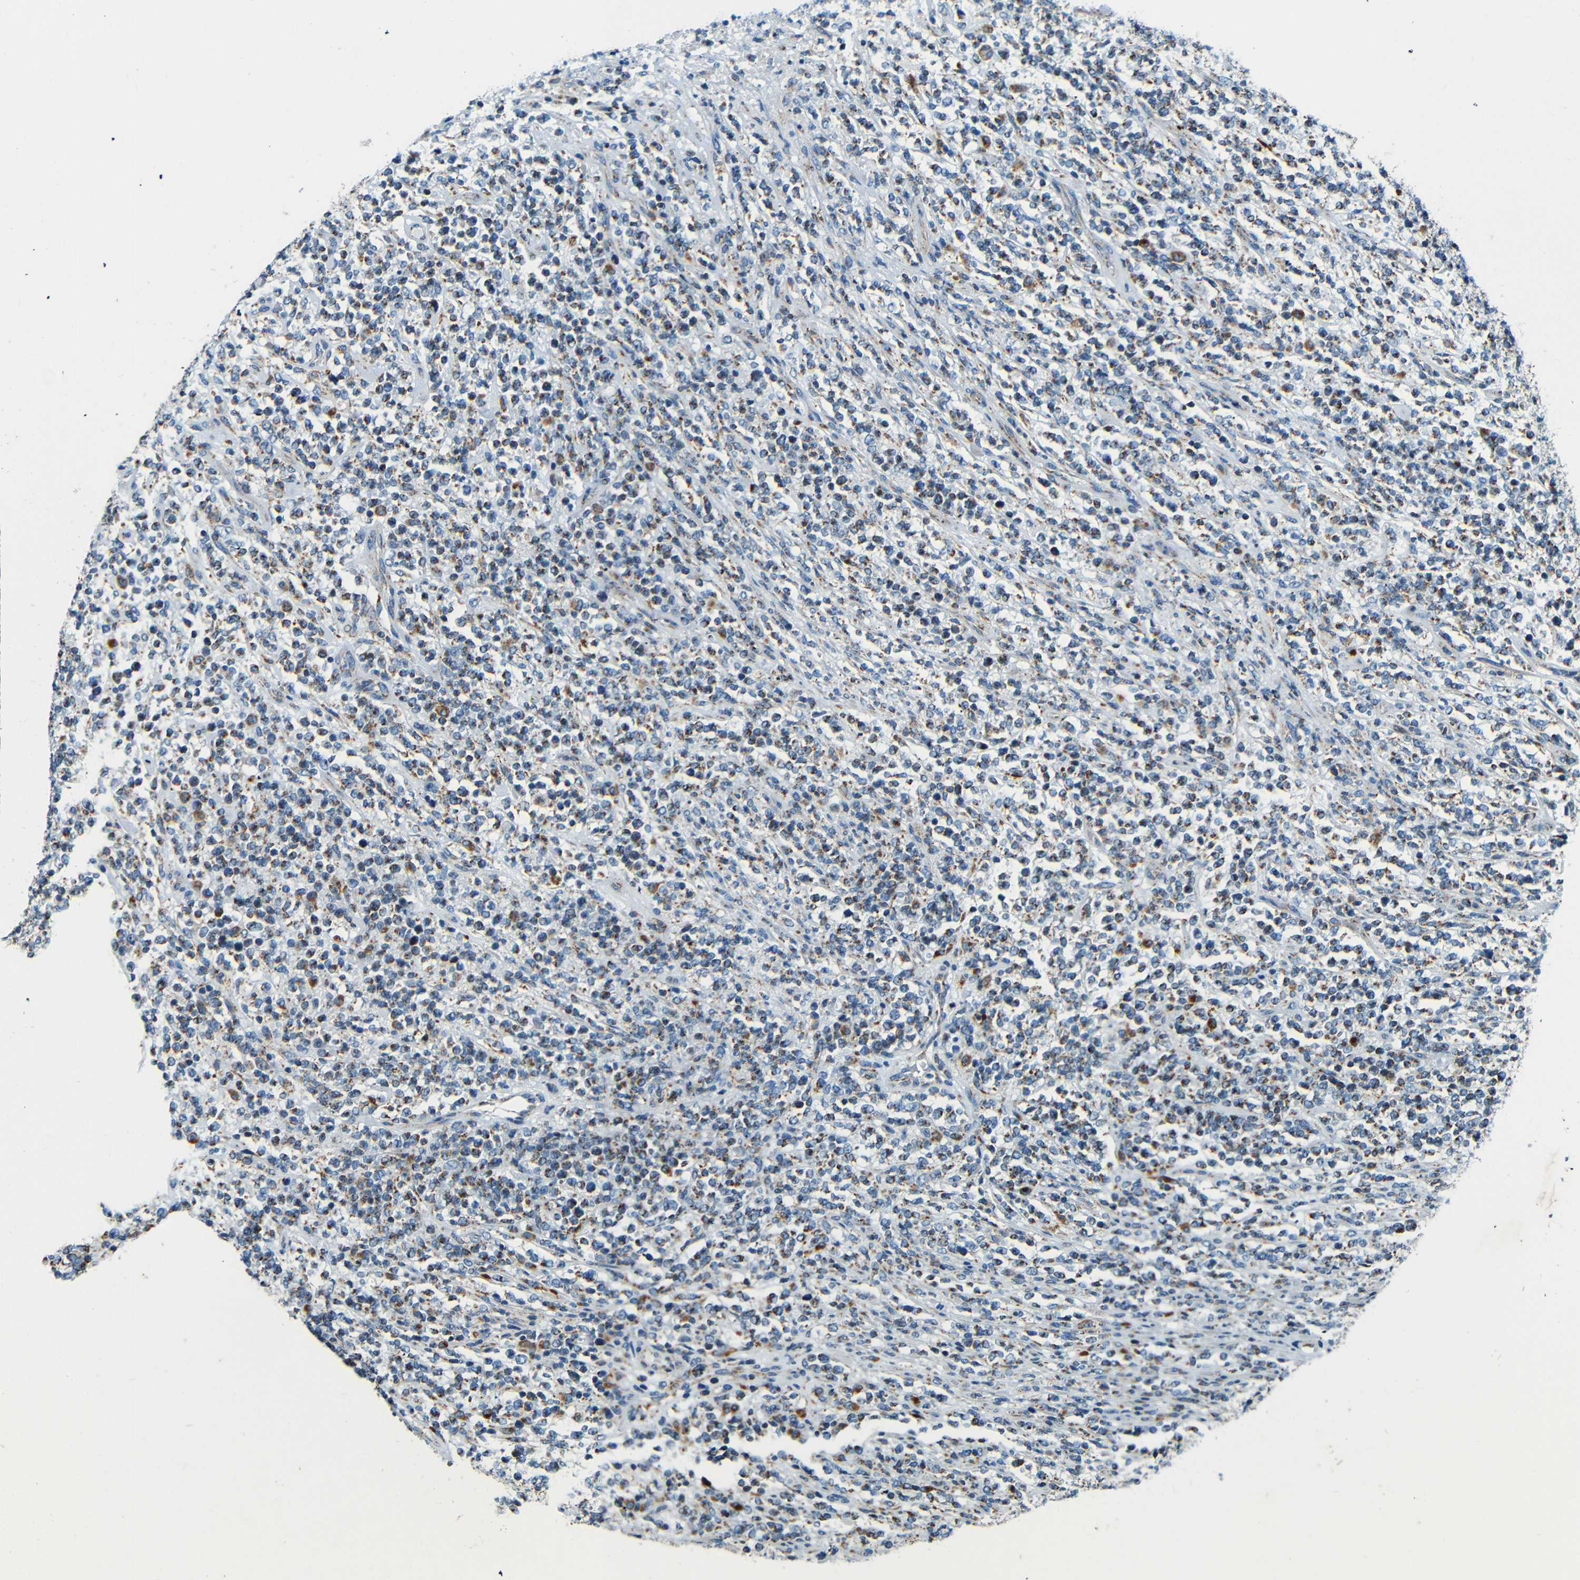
{"staining": {"intensity": "moderate", "quantity": "25%-75%", "location": "cytoplasmic/membranous"}, "tissue": "lymphoma", "cell_type": "Tumor cells", "image_type": "cancer", "snomed": [{"axis": "morphology", "description": "Malignant lymphoma, non-Hodgkin's type, High grade"}, {"axis": "topography", "description": "Soft tissue"}], "caption": "A medium amount of moderate cytoplasmic/membranous positivity is appreciated in about 25%-75% of tumor cells in high-grade malignant lymphoma, non-Hodgkin's type tissue. The protein is stained brown, and the nuclei are stained in blue (DAB IHC with brightfield microscopy, high magnification).", "gene": "WSCD2", "patient": {"sex": "male", "age": 18}}